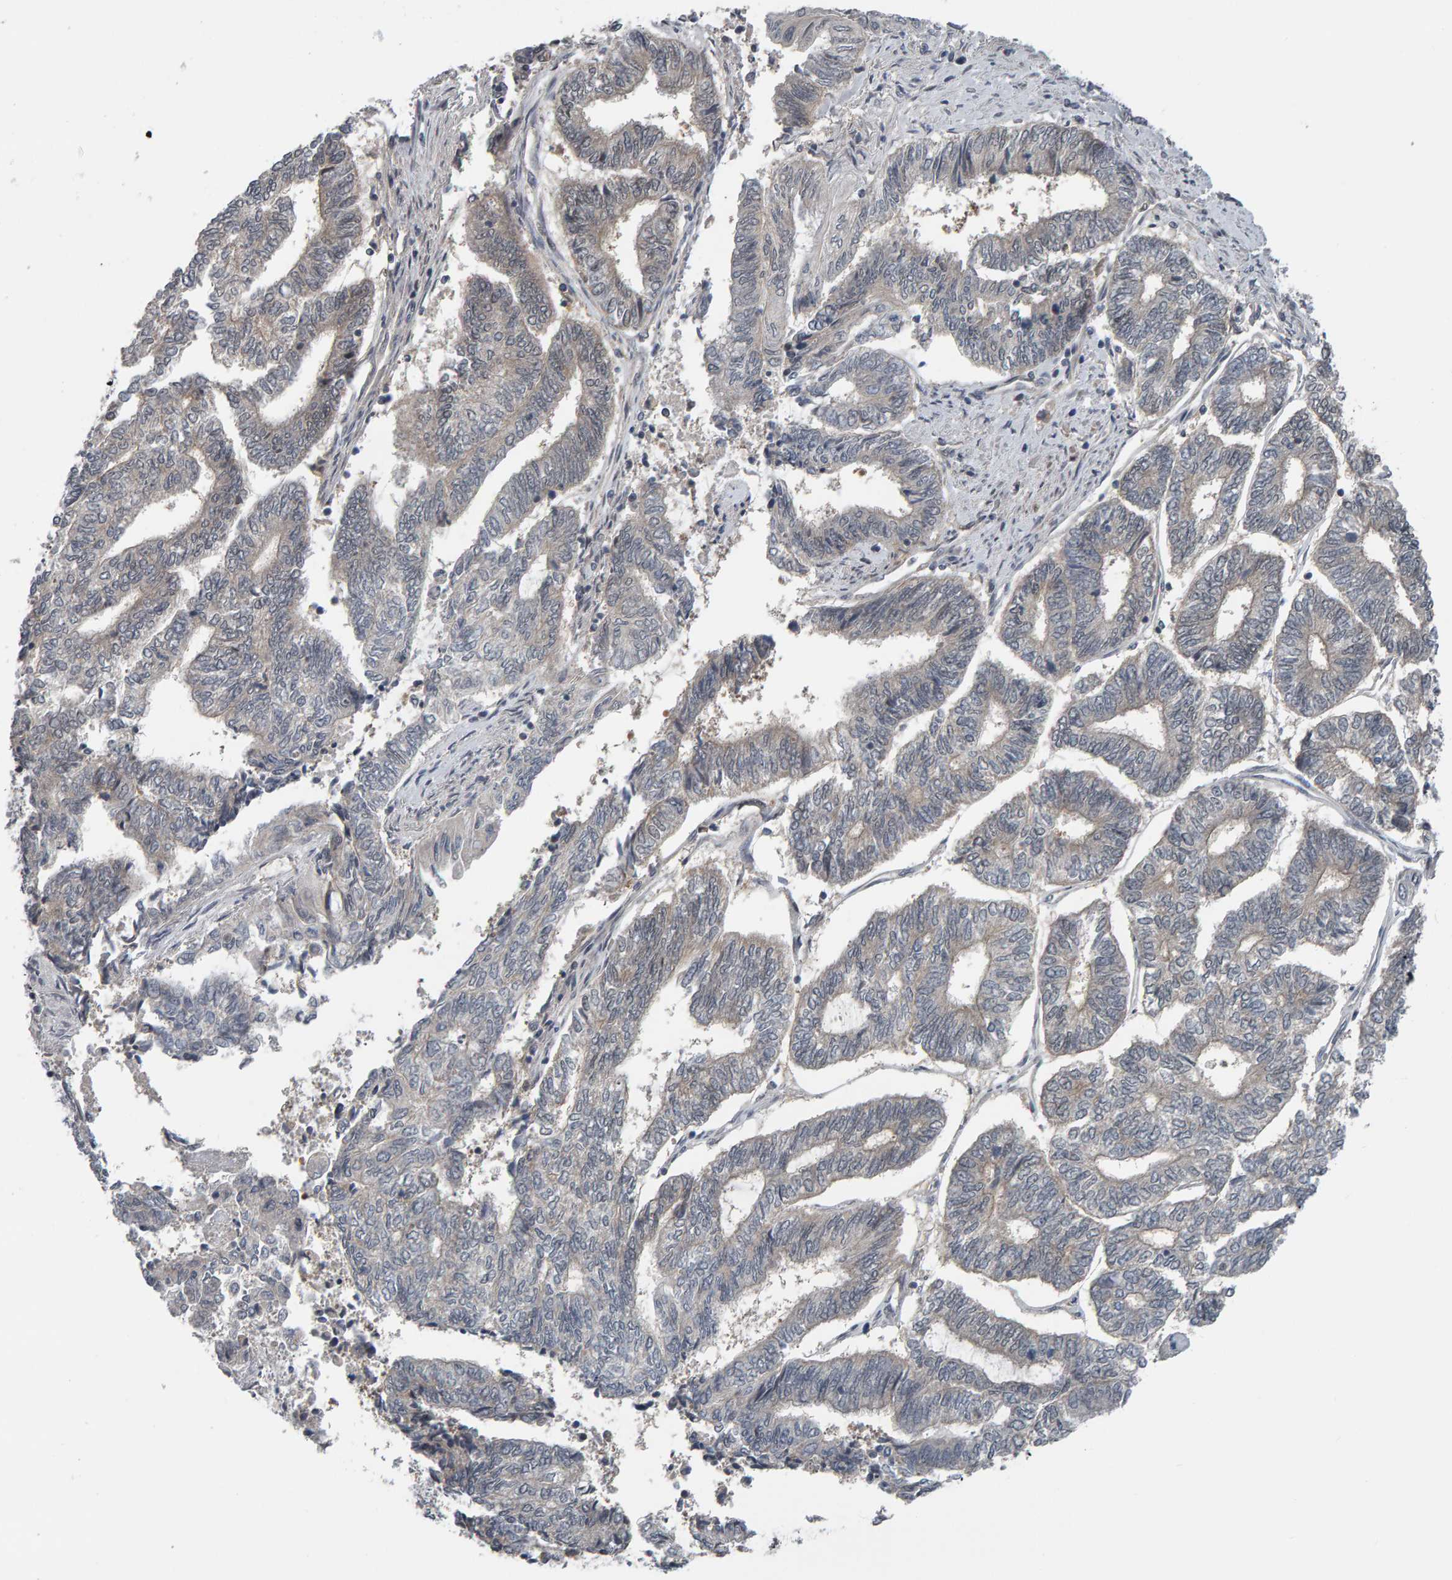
{"staining": {"intensity": "negative", "quantity": "none", "location": "none"}, "tissue": "endometrial cancer", "cell_type": "Tumor cells", "image_type": "cancer", "snomed": [{"axis": "morphology", "description": "Adenocarcinoma, NOS"}, {"axis": "topography", "description": "Uterus"}, {"axis": "topography", "description": "Endometrium"}], "caption": "IHC photomicrograph of neoplastic tissue: human endometrial cancer (adenocarcinoma) stained with DAB (3,3'-diaminobenzidine) exhibits no significant protein positivity in tumor cells.", "gene": "COASY", "patient": {"sex": "female", "age": 70}}